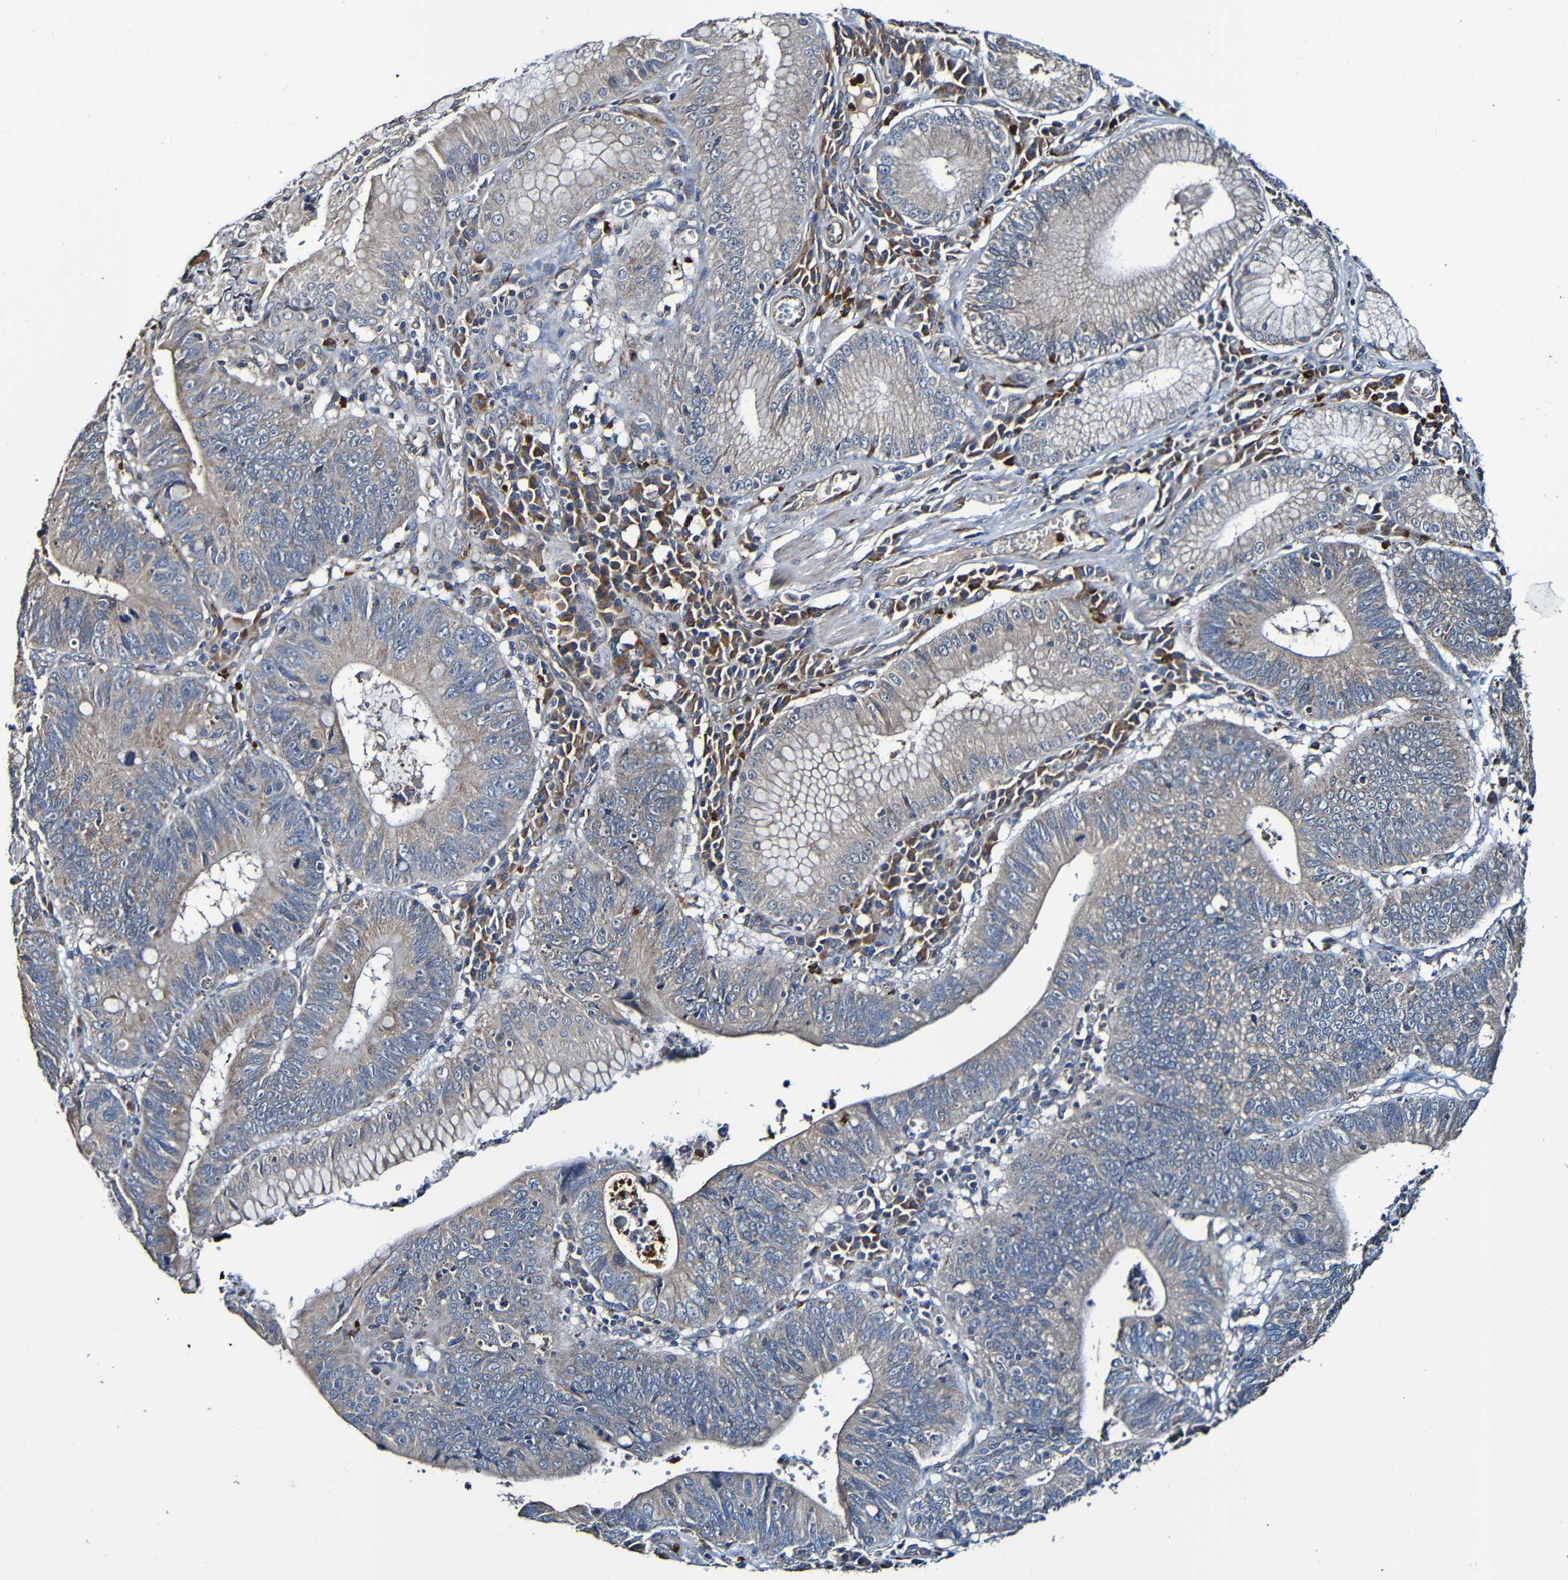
{"staining": {"intensity": "weak", "quantity": ">75%", "location": "cytoplasmic/membranous"}, "tissue": "stomach cancer", "cell_type": "Tumor cells", "image_type": "cancer", "snomed": [{"axis": "morphology", "description": "Adenocarcinoma, NOS"}, {"axis": "topography", "description": "Stomach"}], "caption": "IHC histopathology image of stomach cancer (adenocarcinoma) stained for a protein (brown), which exhibits low levels of weak cytoplasmic/membranous expression in about >75% of tumor cells.", "gene": "ADAM15", "patient": {"sex": "male", "age": 59}}